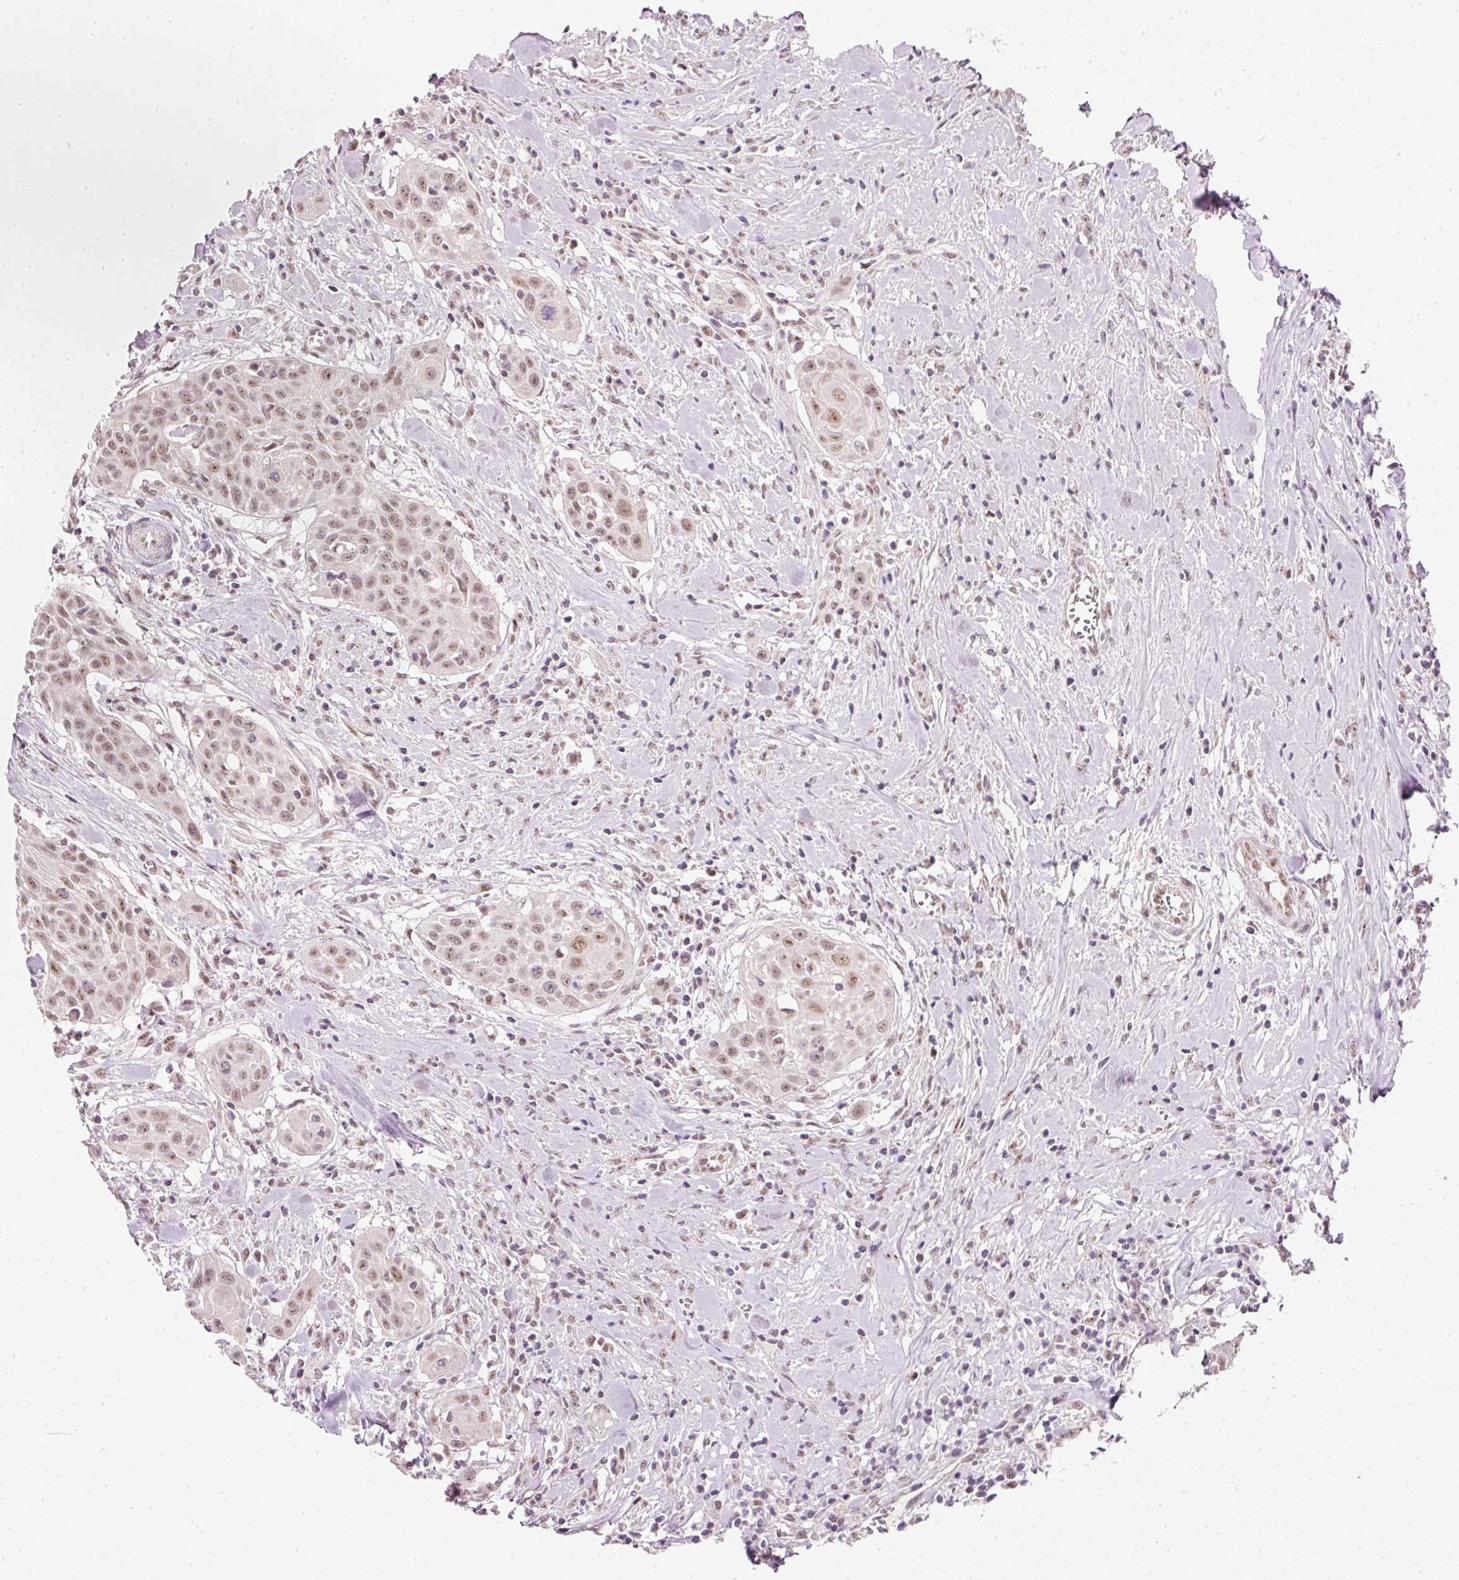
{"staining": {"intensity": "weak", "quantity": "25%-75%", "location": "nuclear"}, "tissue": "head and neck cancer", "cell_type": "Tumor cells", "image_type": "cancer", "snomed": [{"axis": "morphology", "description": "Squamous cell carcinoma, NOS"}, {"axis": "topography", "description": "Lymph node"}, {"axis": "topography", "description": "Salivary gland"}, {"axis": "topography", "description": "Head-Neck"}], "caption": "A brown stain highlights weak nuclear positivity of a protein in head and neck squamous cell carcinoma tumor cells.", "gene": "FSTL3", "patient": {"sex": "female", "age": 74}}